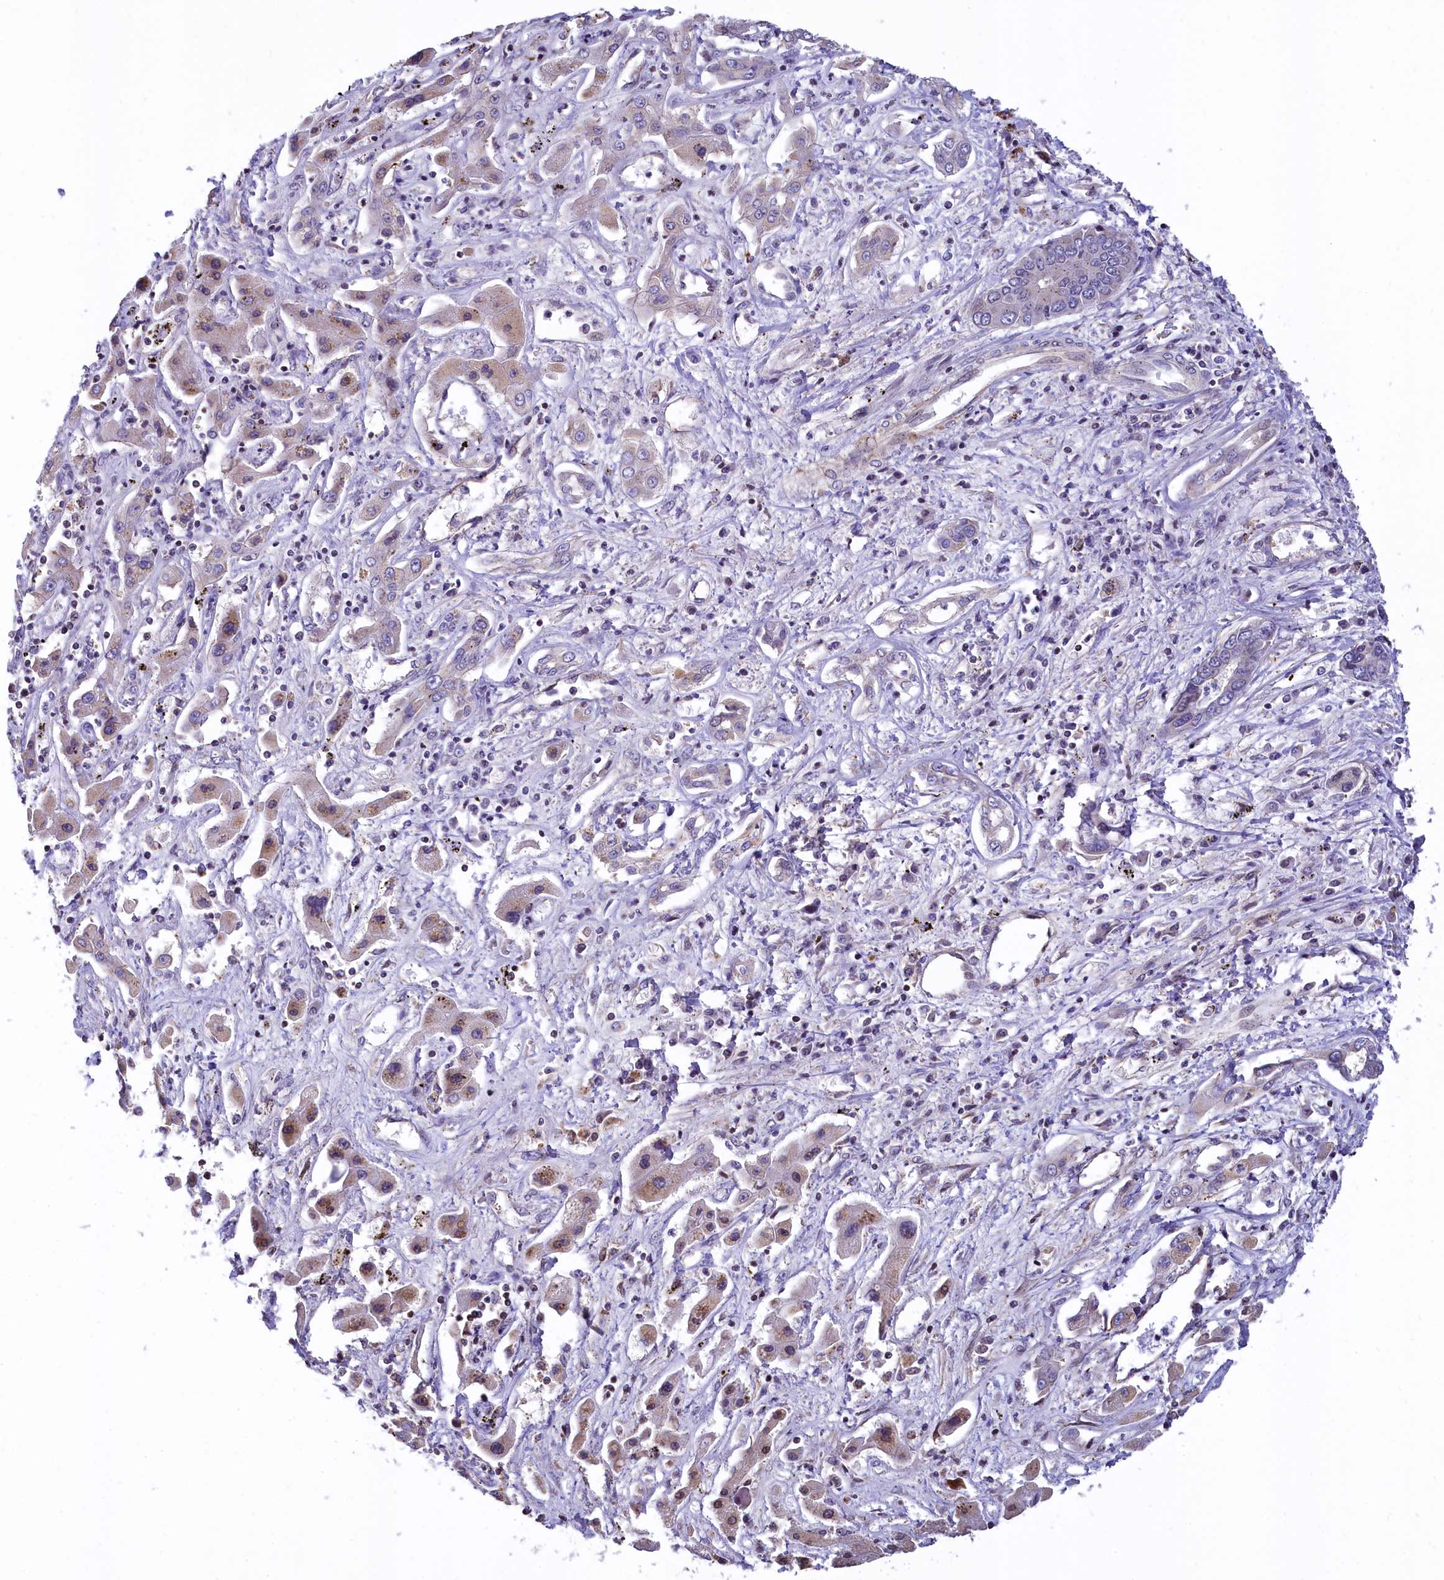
{"staining": {"intensity": "moderate", "quantity": "<25%", "location": "cytoplasmic/membranous"}, "tissue": "liver cancer", "cell_type": "Tumor cells", "image_type": "cancer", "snomed": [{"axis": "morphology", "description": "Cholangiocarcinoma"}, {"axis": "topography", "description": "Liver"}], "caption": "Liver cholangiocarcinoma was stained to show a protein in brown. There is low levels of moderate cytoplasmic/membranous staining in about <25% of tumor cells. (DAB IHC with brightfield microscopy, high magnification).", "gene": "ZNF2", "patient": {"sex": "male", "age": 67}}